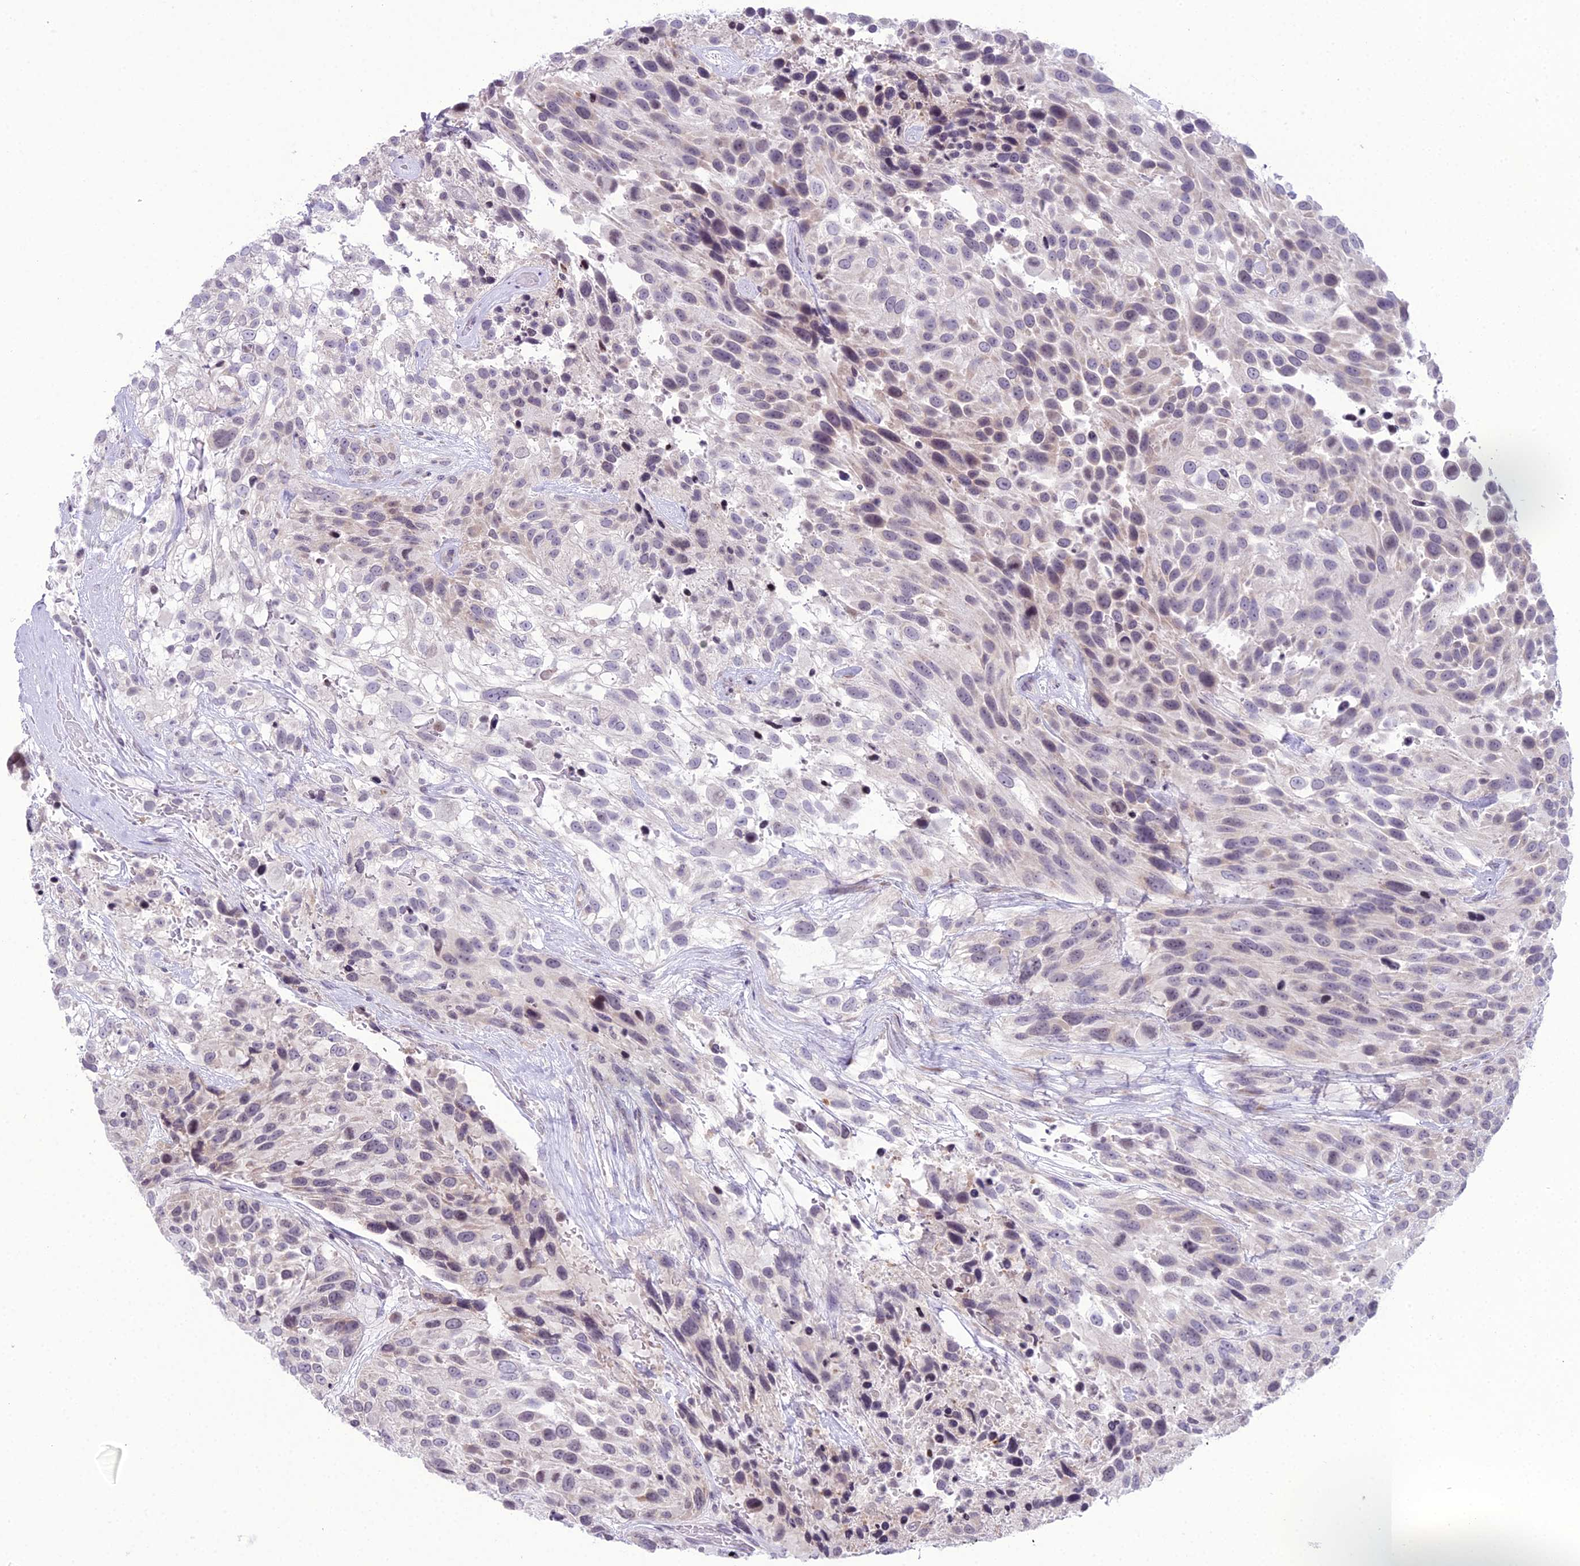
{"staining": {"intensity": "weak", "quantity": "<25%", "location": "cytoplasmic/membranous"}, "tissue": "urothelial cancer", "cell_type": "Tumor cells", "image_type": "cancer", "snomed": [{"axis": "morphology", "description": "Urothelial carcinoma, High grade"}, {"axis": "topography", "description": "Urinary bladder"}], "caption": "Human urothelial carcinoma (high-grade) stained for a protein using immunohistochemistry displays no positivity in tumor cells.", "gene": "RPS26", "patient": {"sex": "female", "age": 70}}